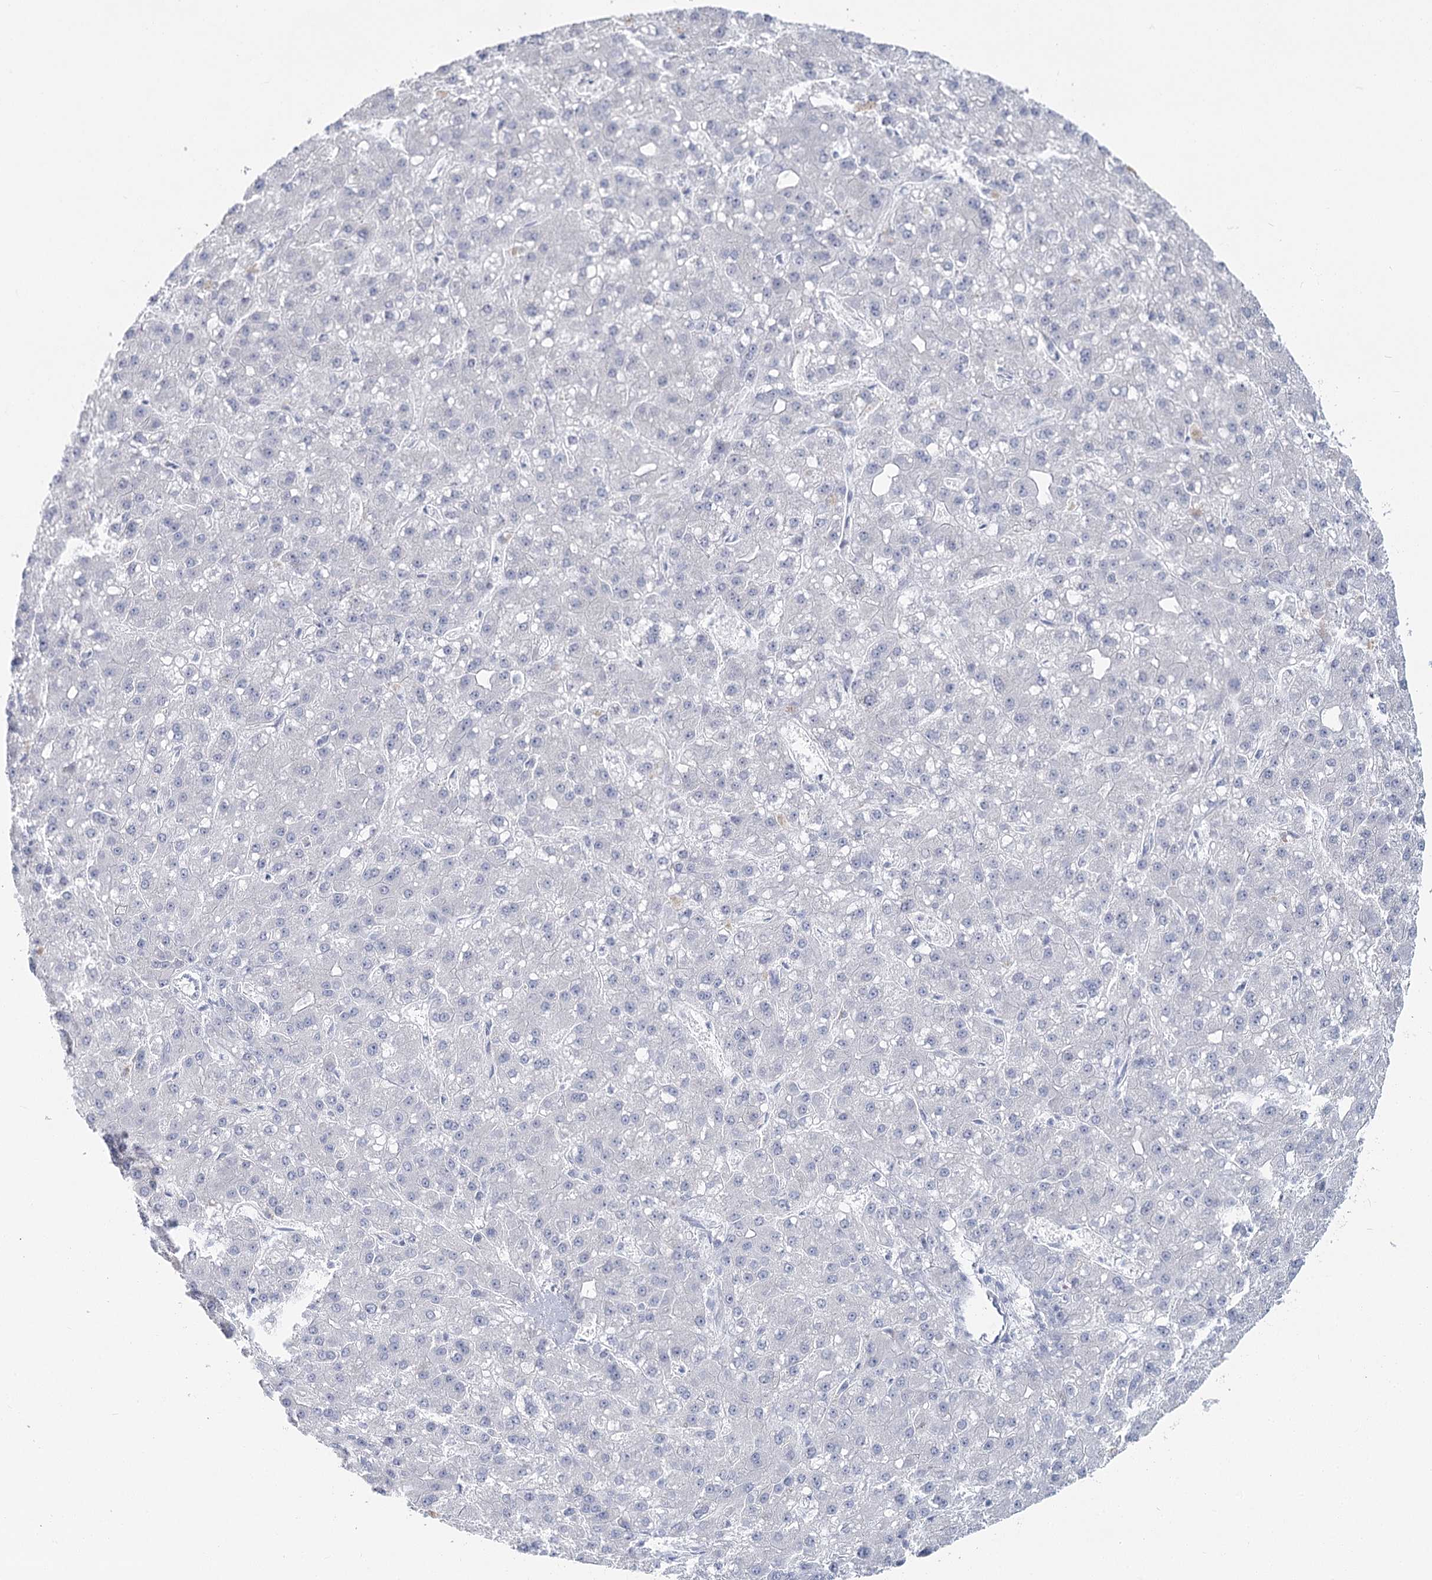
{"staining": {"intensity": "negative", "quantity": "none", "location": "none"}, "tissue": "liver cancer", "cell_type": "Tumor cells", "image_type": "cancer", "snomed": [{"axis": "morphology", "description": "Carcinoma, Hepatocellular, NOS"}, {"axis": "topography", "description": "Liver"}], "caption": "Immunohistochemistry image of human hepatocellular carcinoma (liver) stained for a protein (brown), which shows no staining in tumor cells.", "gene": "IFIT5", "patient": {"sex": "male", "age": 67}}